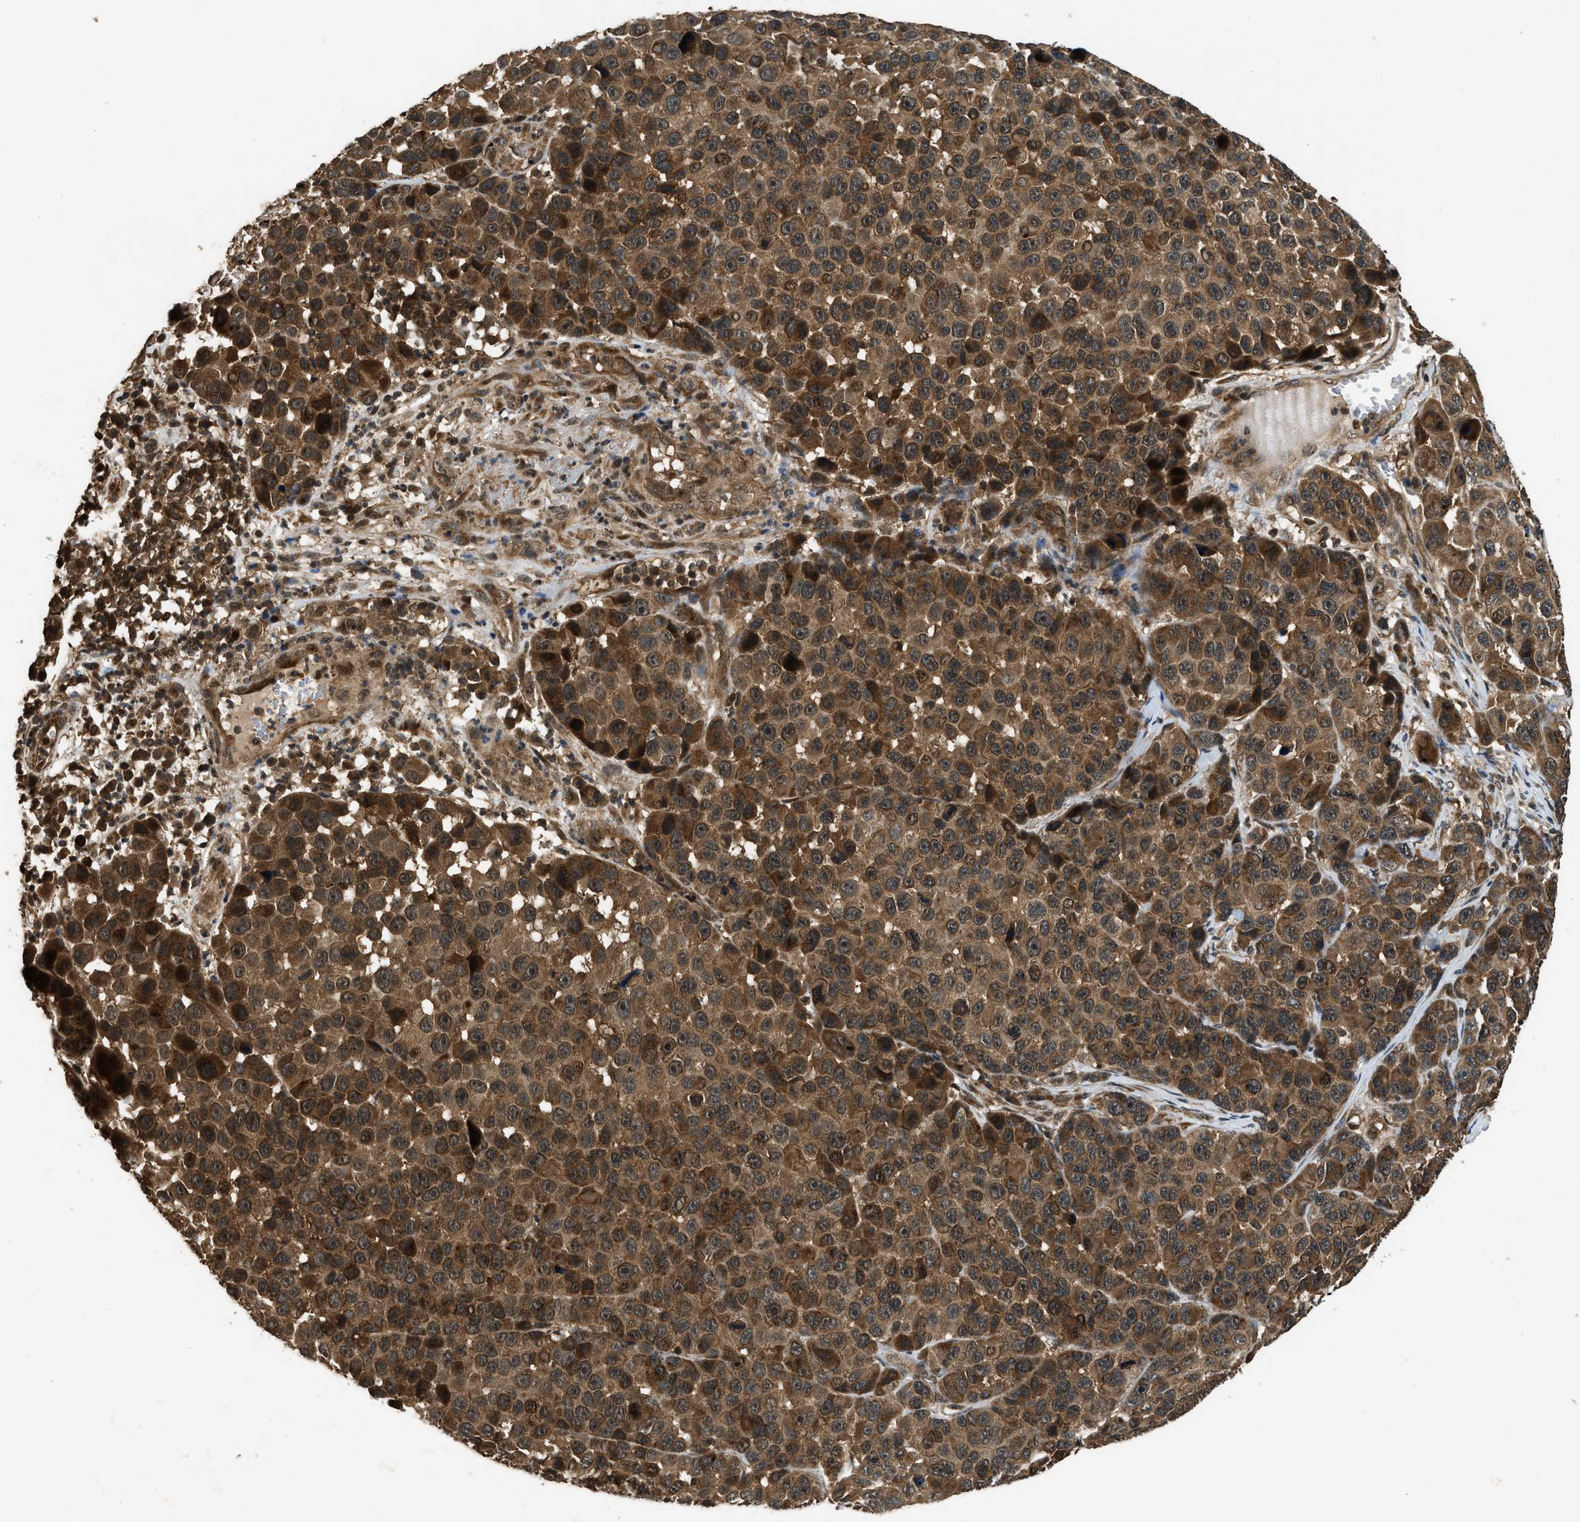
{"staining": {"intensity": "strong", "quantity": ">75%", "location": "cytoplasmic/membranous"}, "tissue": "melanoma", "cell_type": "Tumor cells", "image_type": "cancer", "snomed": [{"axis": "morphology", "description": "Malignant melanoma, NOS"}, {"axis": "topography", "description": "Skin"}], "caption": "This is an image of immunohistochemistry (IHC) staining of melanoma, which shows strong expression in the cytoplasmic/membranous of tumor cells.", "gene": "RPS6KB1", "patient": {"sex": "male", "age": 53}}